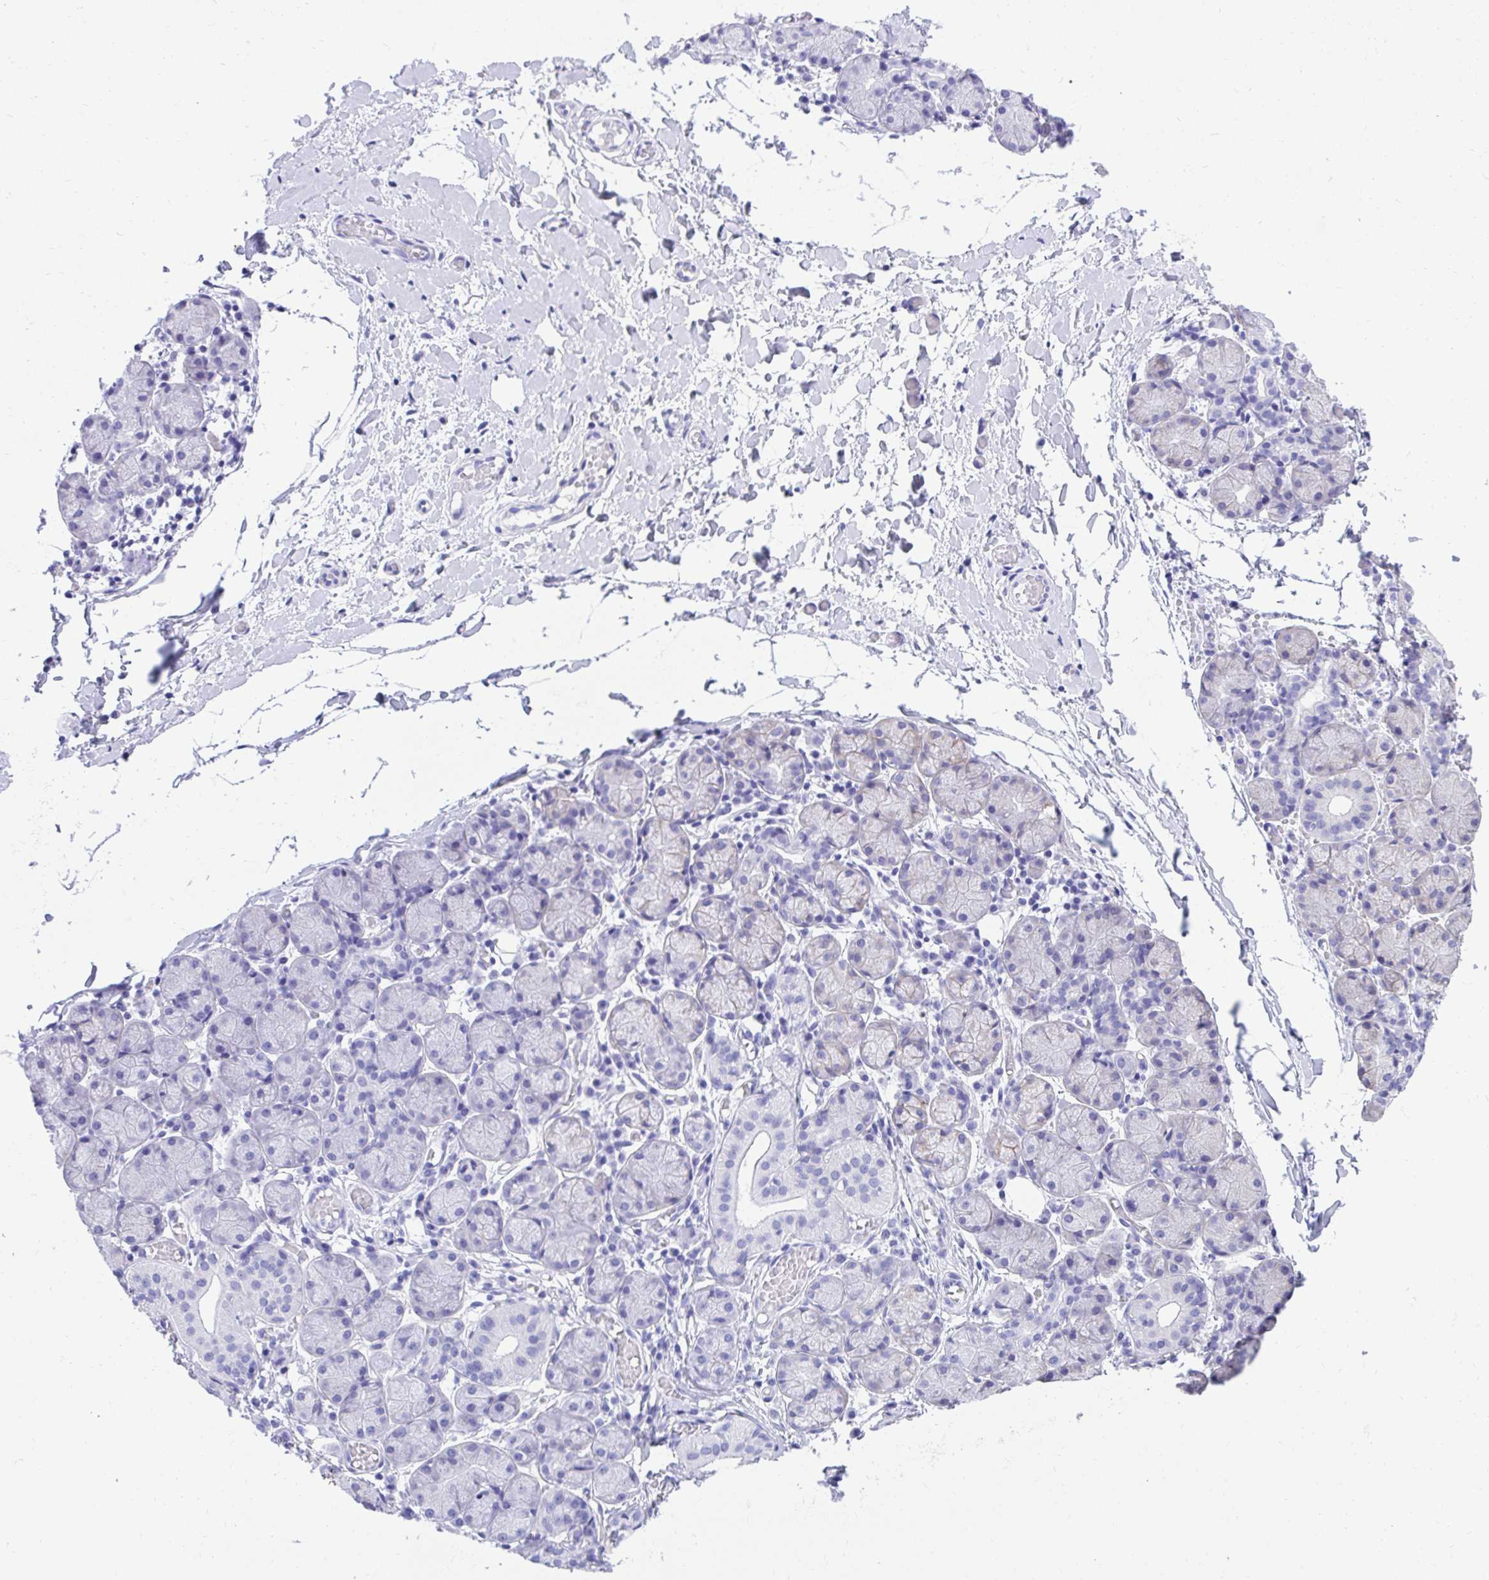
{"staining": {"intensity": "weak", "quantity": "<25%", "location": "cytoplasmic/membranous"}, "tissue": "salivary gland", "cell_type": "Glandular cells", "image_type": "normal", "snomed": [{"axis": "morphology", "description": "Normal tissue, NOS"}, {"axis": "topography", "description": "Salivary gland"}], "caption": "Immunohistochemistry (IHC) image of benign human salivary gland stained for a protein (brown), which displays no positivity in glandular cells.", "gene": "KCNN4", "patient": {"sex": "female", "age": 24}}